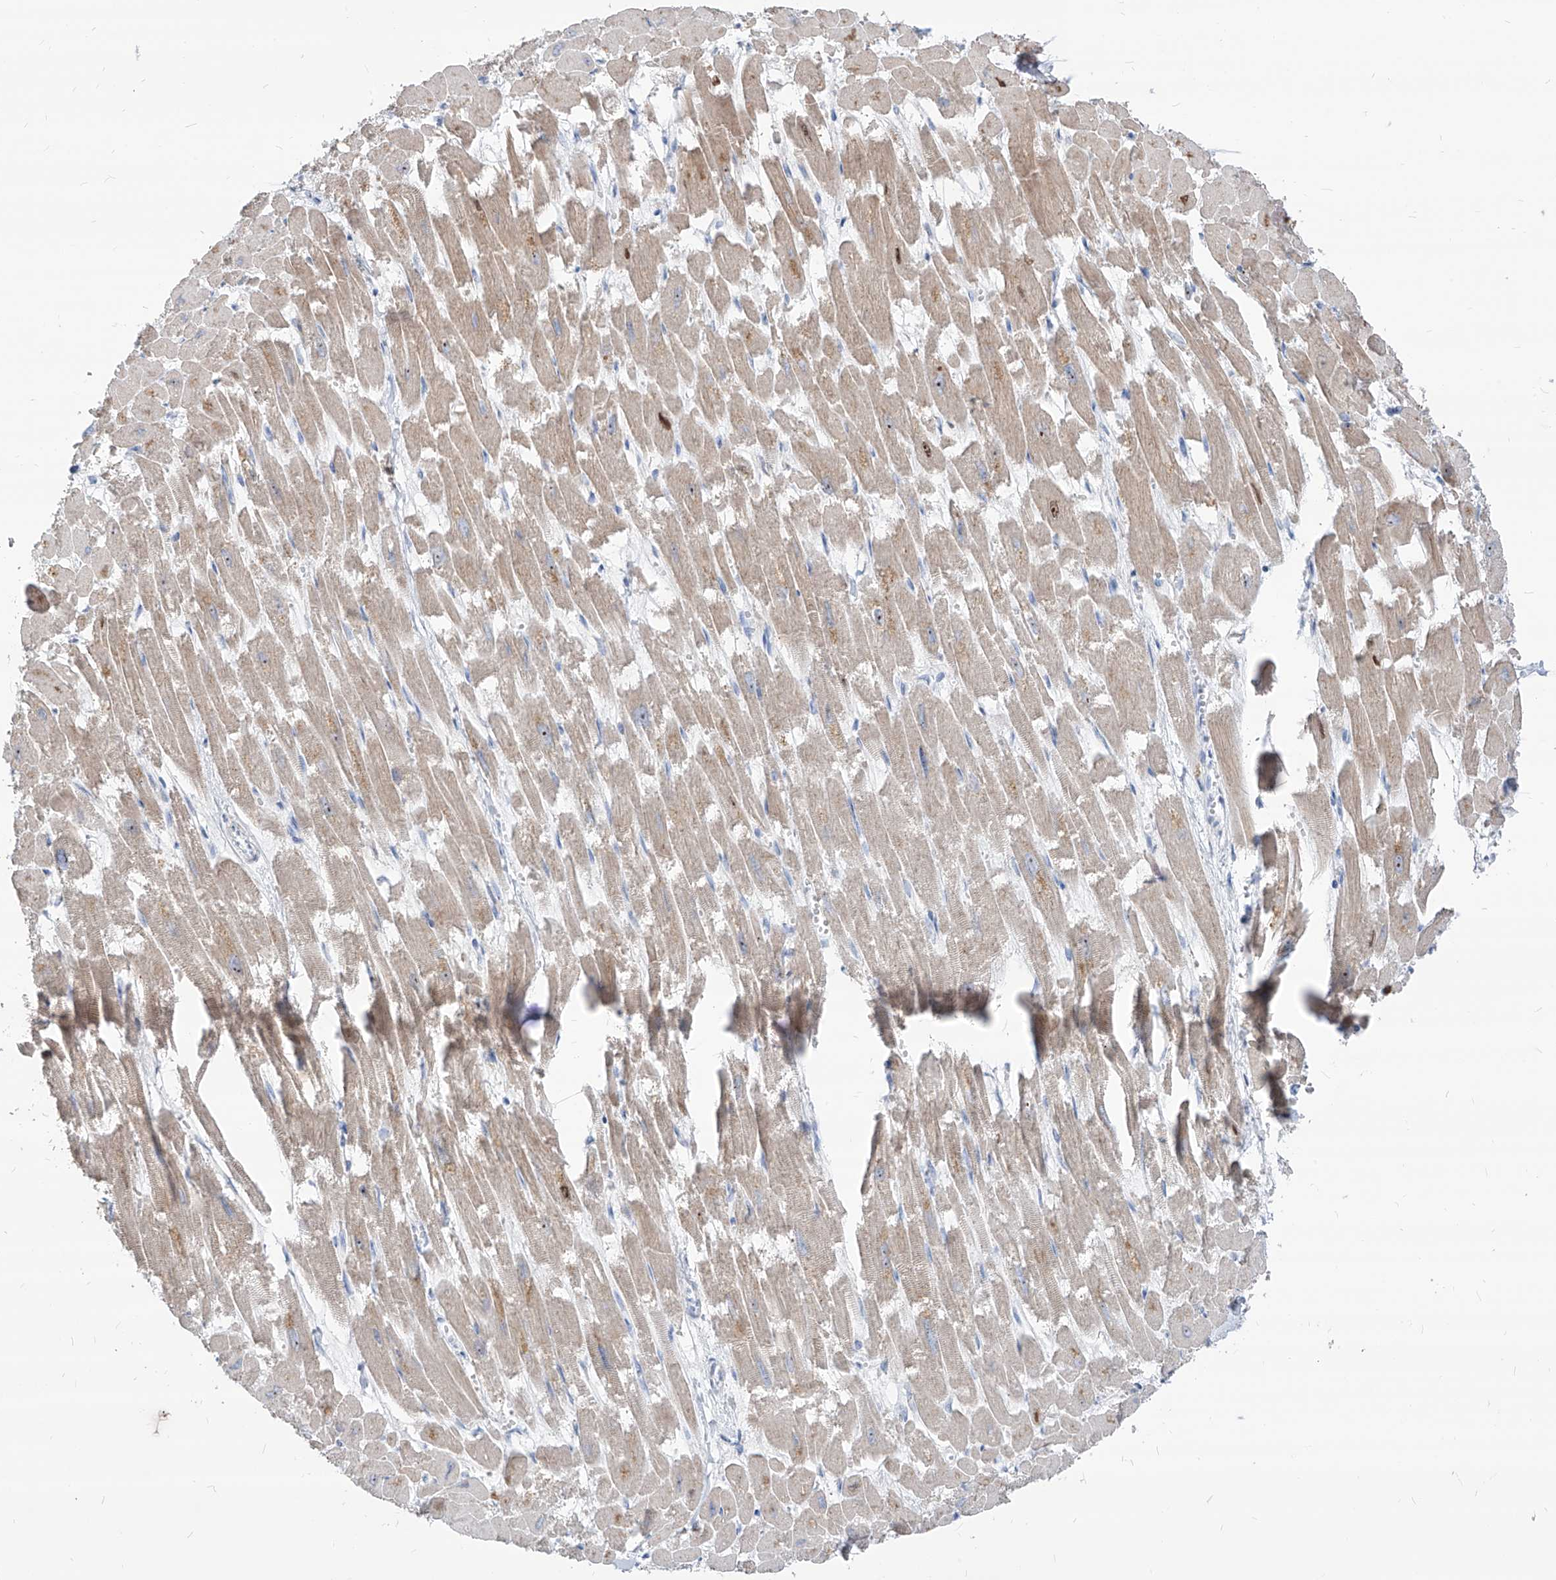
{"staining": {"intensity": "weak", "quantity": "<25%", "location": "cytoplasmic/membranous"}, "tissue": "heart muscle", "cell_type": "Cardiomyocytes", "image_type": "normal", "snomed": [{"axis": "morphology", "description": "Normal tissue, NOS"}, {"axis": "topography", "description": "Heart"}], "caption": "Protein analysis of normal heart muscle demonstrates no significant staining in cardiomyocytes.", "gene": "AGPS", "patient": {"sex": "male", "age": 54}}